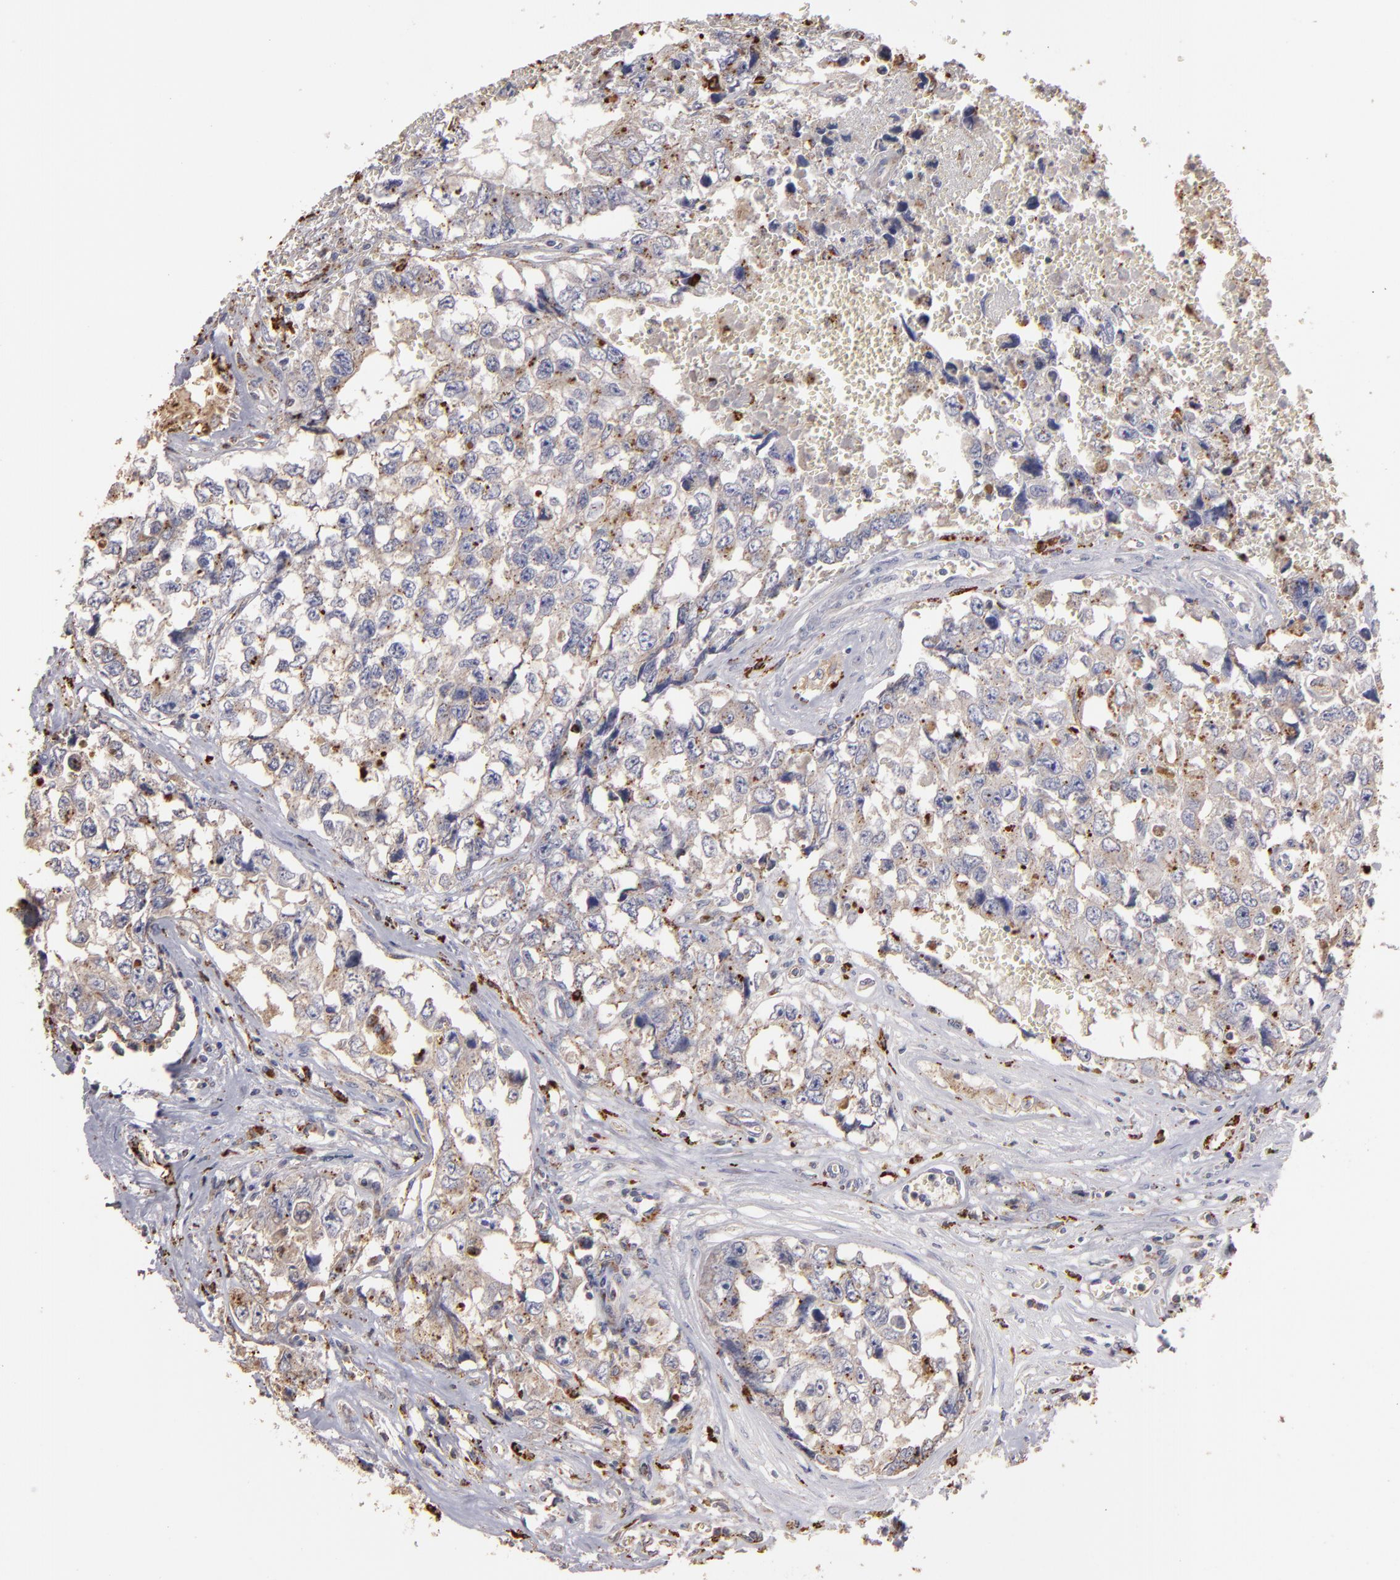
{"staining": {"intensity": "moderate", "quantity": "25%-75%", "location": "cytoplasmic/membranous"}, "tissue": "testis cancer", "cell_type": "Tumor cells", "image_type": "cancer", "snomed": [{"axis": "morphology", "description": "Carcinoma, Embryonal, NOS"}, {"axis": "topography", "description": "Testis"}], "caption": "The micrograph shows staining of testis cancer (embryonal carcinoma), revealing moderate cytoplasmic/membranous protein staining (brown color) within tumor cells.", "gene": "TRAF1", "patient": {"sex": "male", "age": 31}}